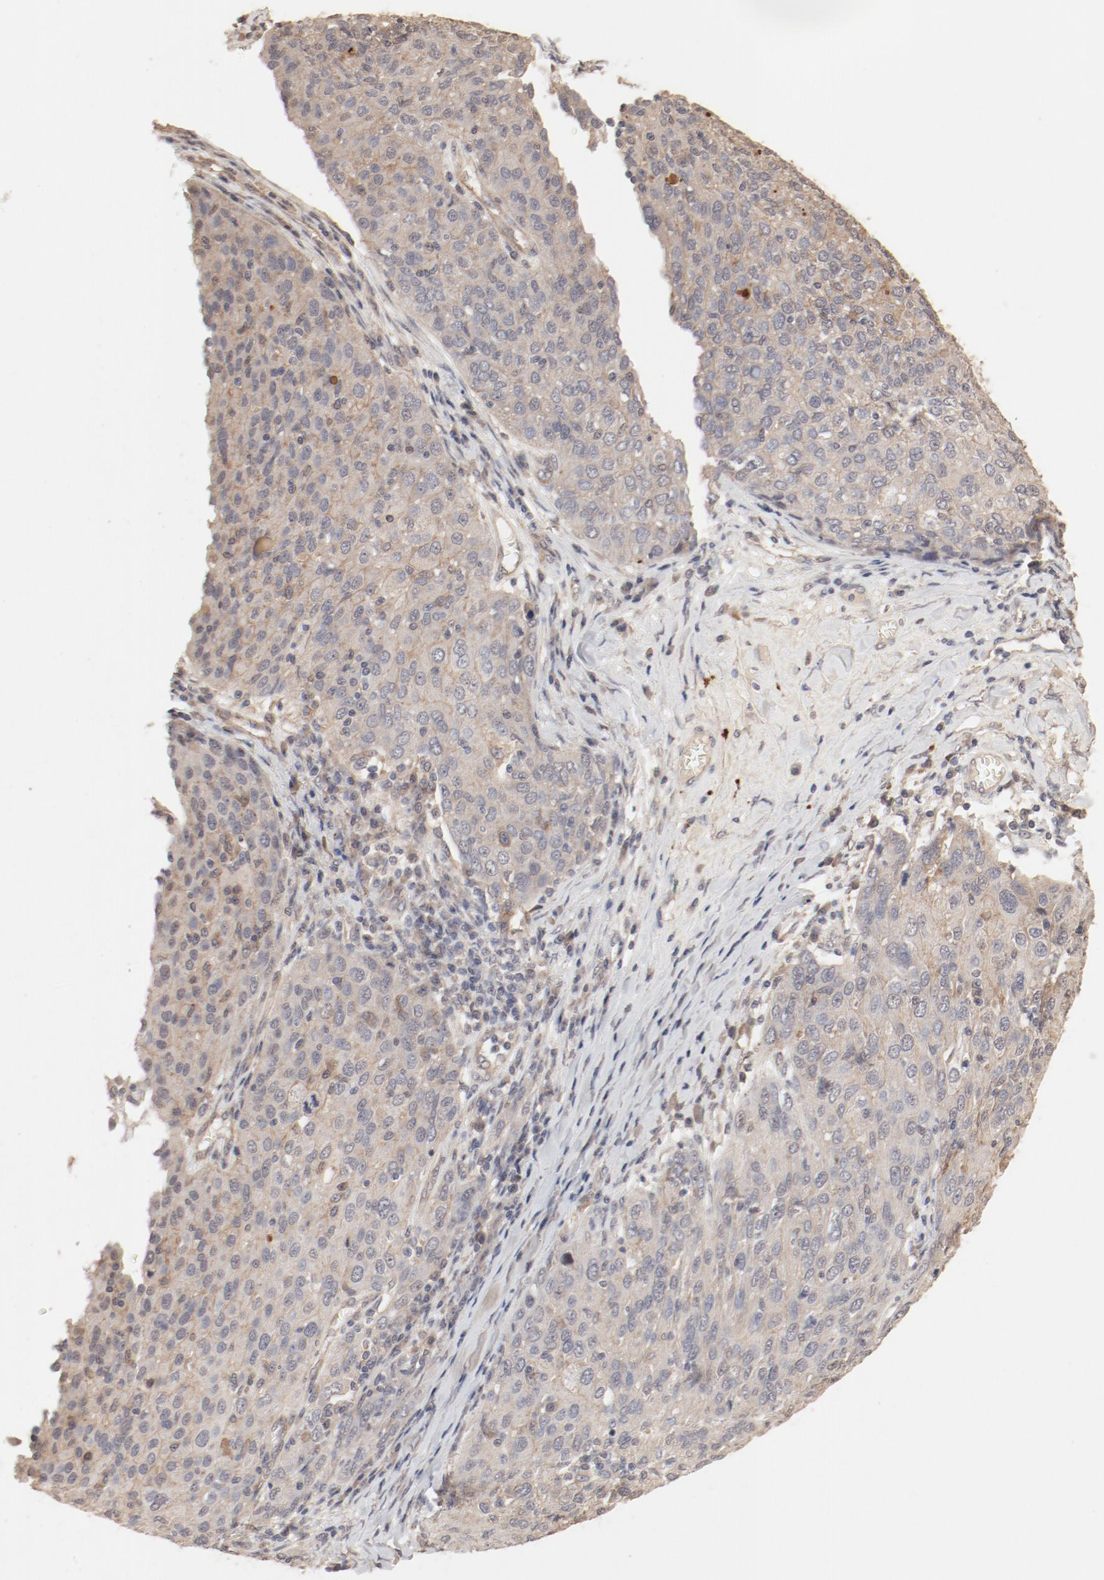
{"staining": {"intensity": "moderate", "quantity": ">75%", "location": "cytoplasmic/membranous"}, "tissue": "ovarian cancer", "cell_type": "Tumor cells", "image_type": "cancer", "snomed": [{"axis": "morphology", "description": "Carcinoma, endometroid"}, {"axis": "topography", "description": "Ovary"}], "caption": "Immunohistochemistry (IHC) (DAB) staining of human endometroid carcinoma (ovarian) exhibits moderate cytoplasmic/membranous protein expression in approximately >75% of tumor cells. (Stains: DAB in brown, nuclei in blue, Microscopy: brightfield microscopy at high magnification).", "gene": "IL3RA", "patient": {"sex": "female", "age": 50}}